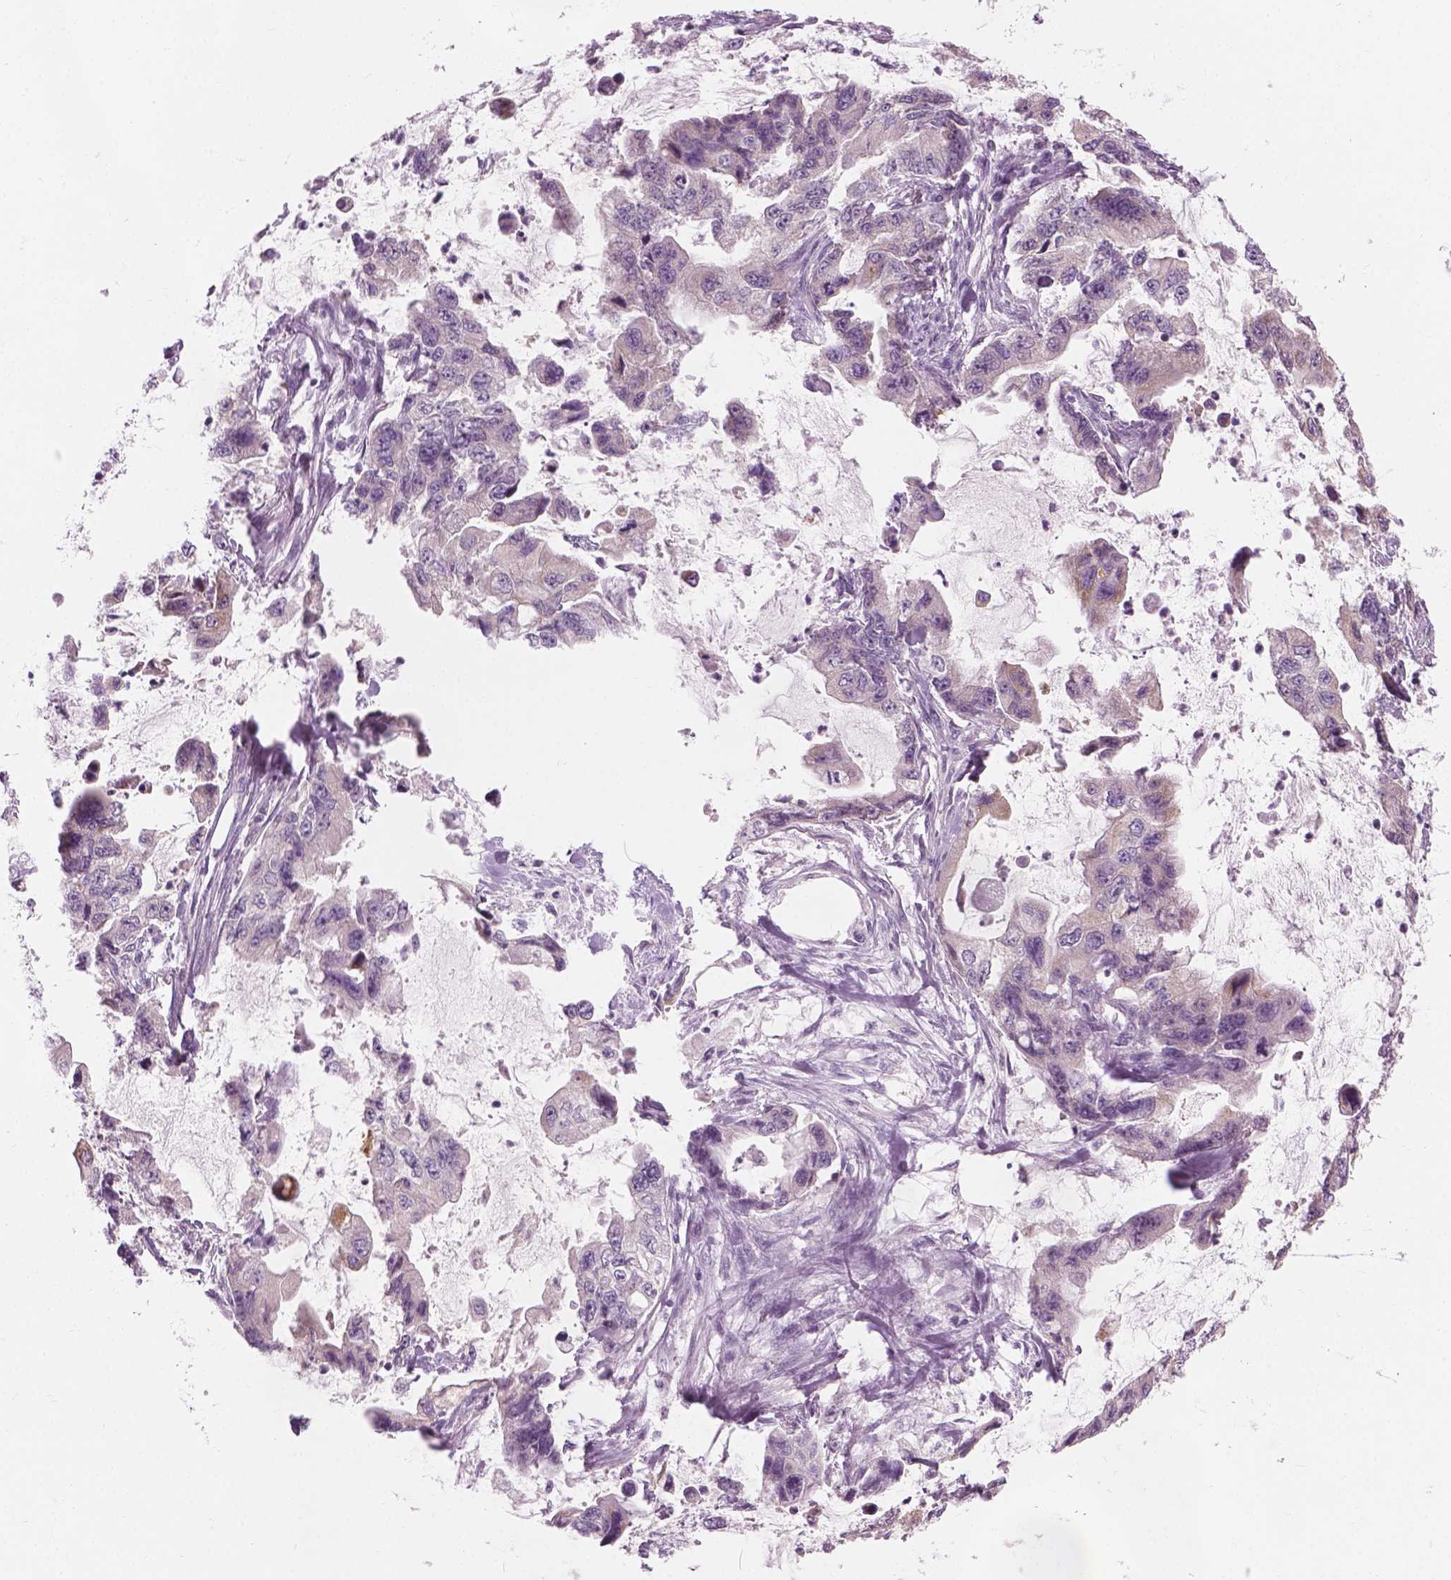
{"staining": {"intensity": "negative", "quantity": "none", "location": "none"}, "tissue": "stomach cancer", "cell_type": "Tumor cells", "image_type": "cancer", "snomed": [{"axis": "morphology", "description": "Adenocarcinoma, NOS"}, {"axis": "topography", "description": "Pancreas"}, {"axis": "topography", "description": "Stomach, upper"}, {"axis": "topography", "description": "Stomach"}], "caption": "A photomicrograph of human stomach adenocarcinoma is negative for staining in tumor cells. (DAB immunohistochemistry visualized using brightfield microscopy, high magnification).", "gene": "CFAP126", "patient": {"sex": "male", "age": 77}}